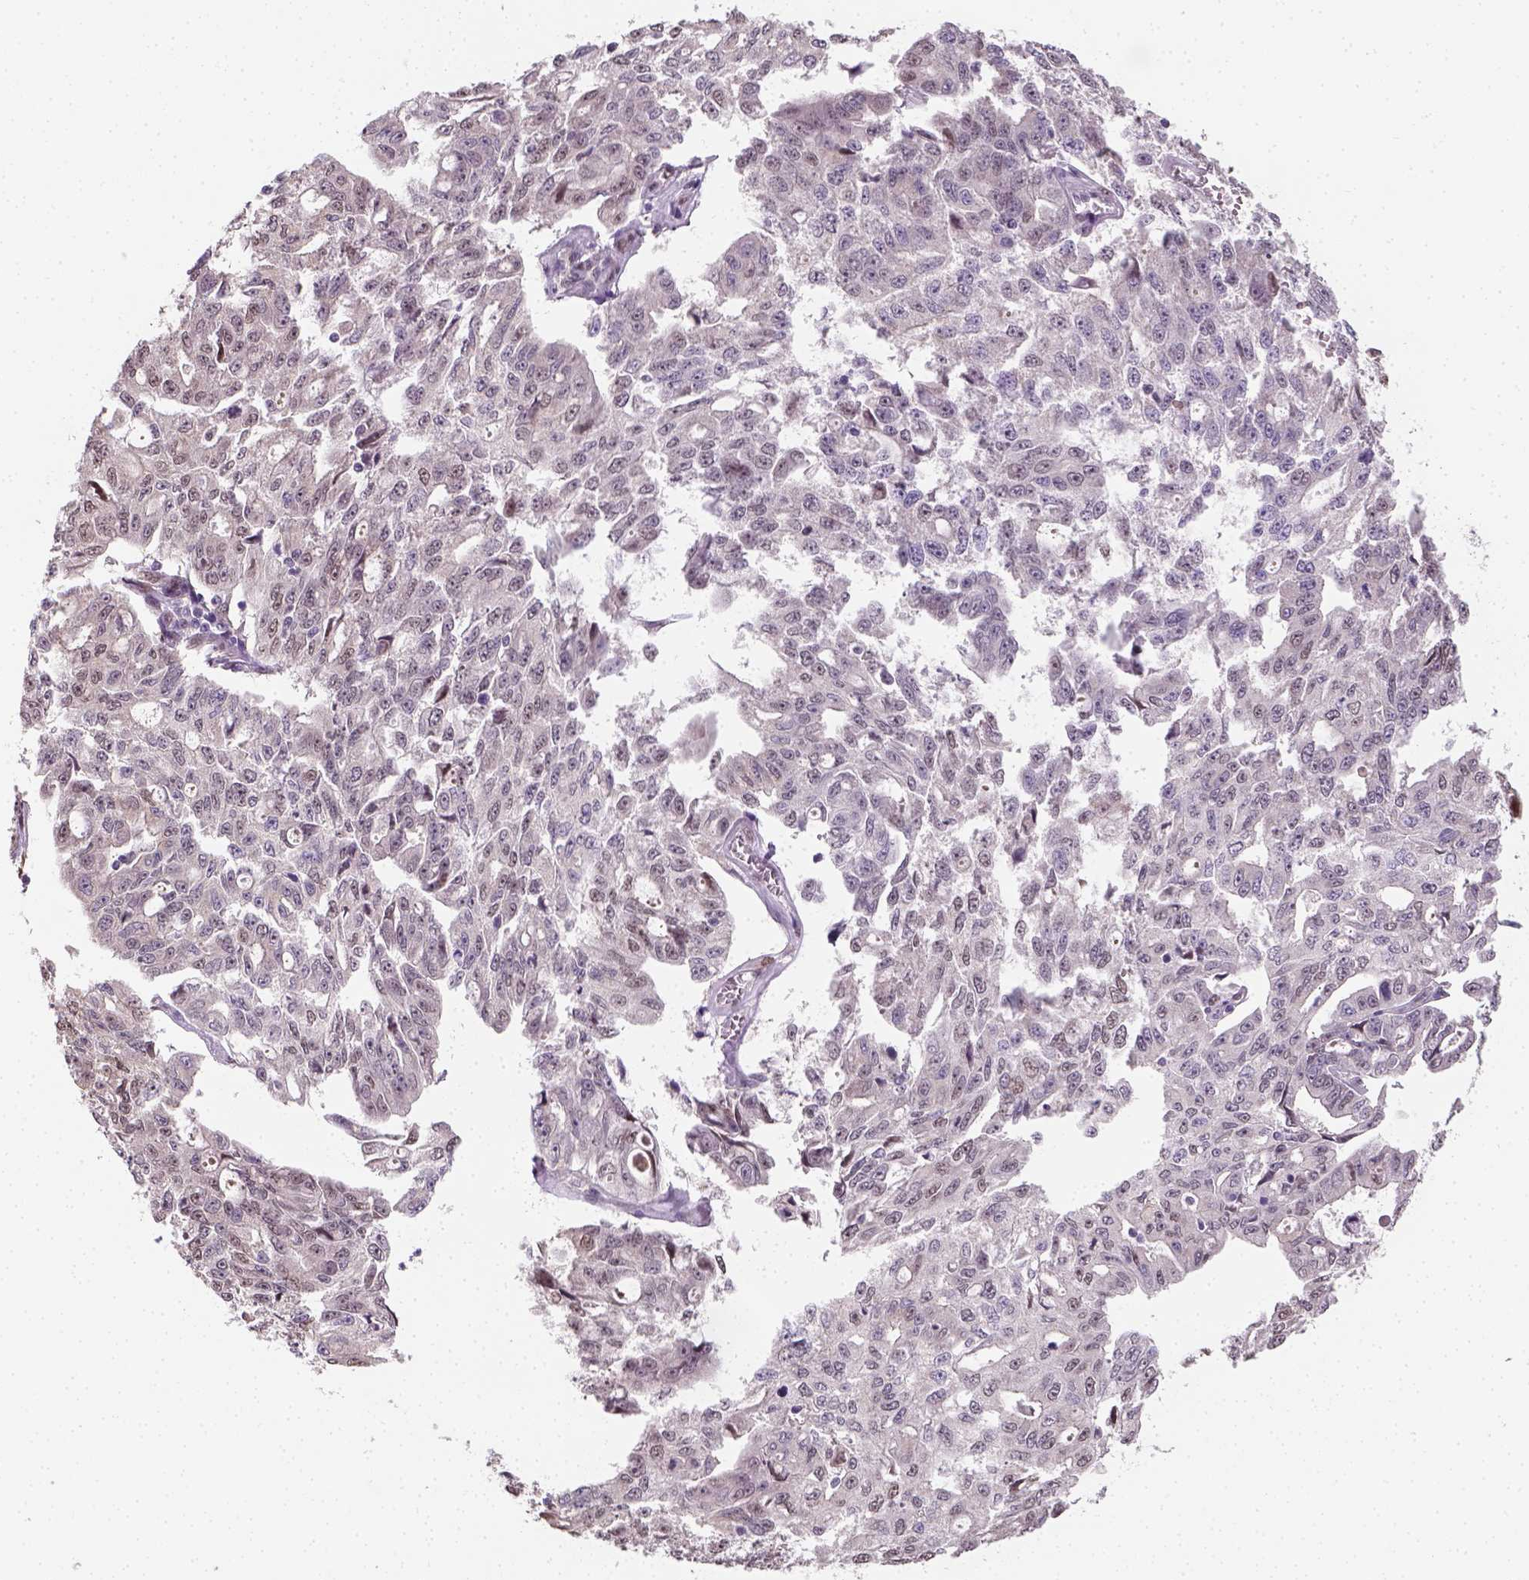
{"staining": {"intensity": "negative", "quantity": "none", "location": "none"}, "tissue": "ovarian cancer", "cell_type": "Tumor cells", "image_type": "cancer", "snomed": [{"axis": "morphology", "description": "Carcinoma, endometroid"}, {"axis": "topography", "description": "Ovary"}], "caption": "Immunohistochemistry (IHC) of human ovarian endometroid carcinoma demonstrates no positivity in tumor cells.", "gene": "C1orf112", "patient": {"sex": "female", "age": 65}}